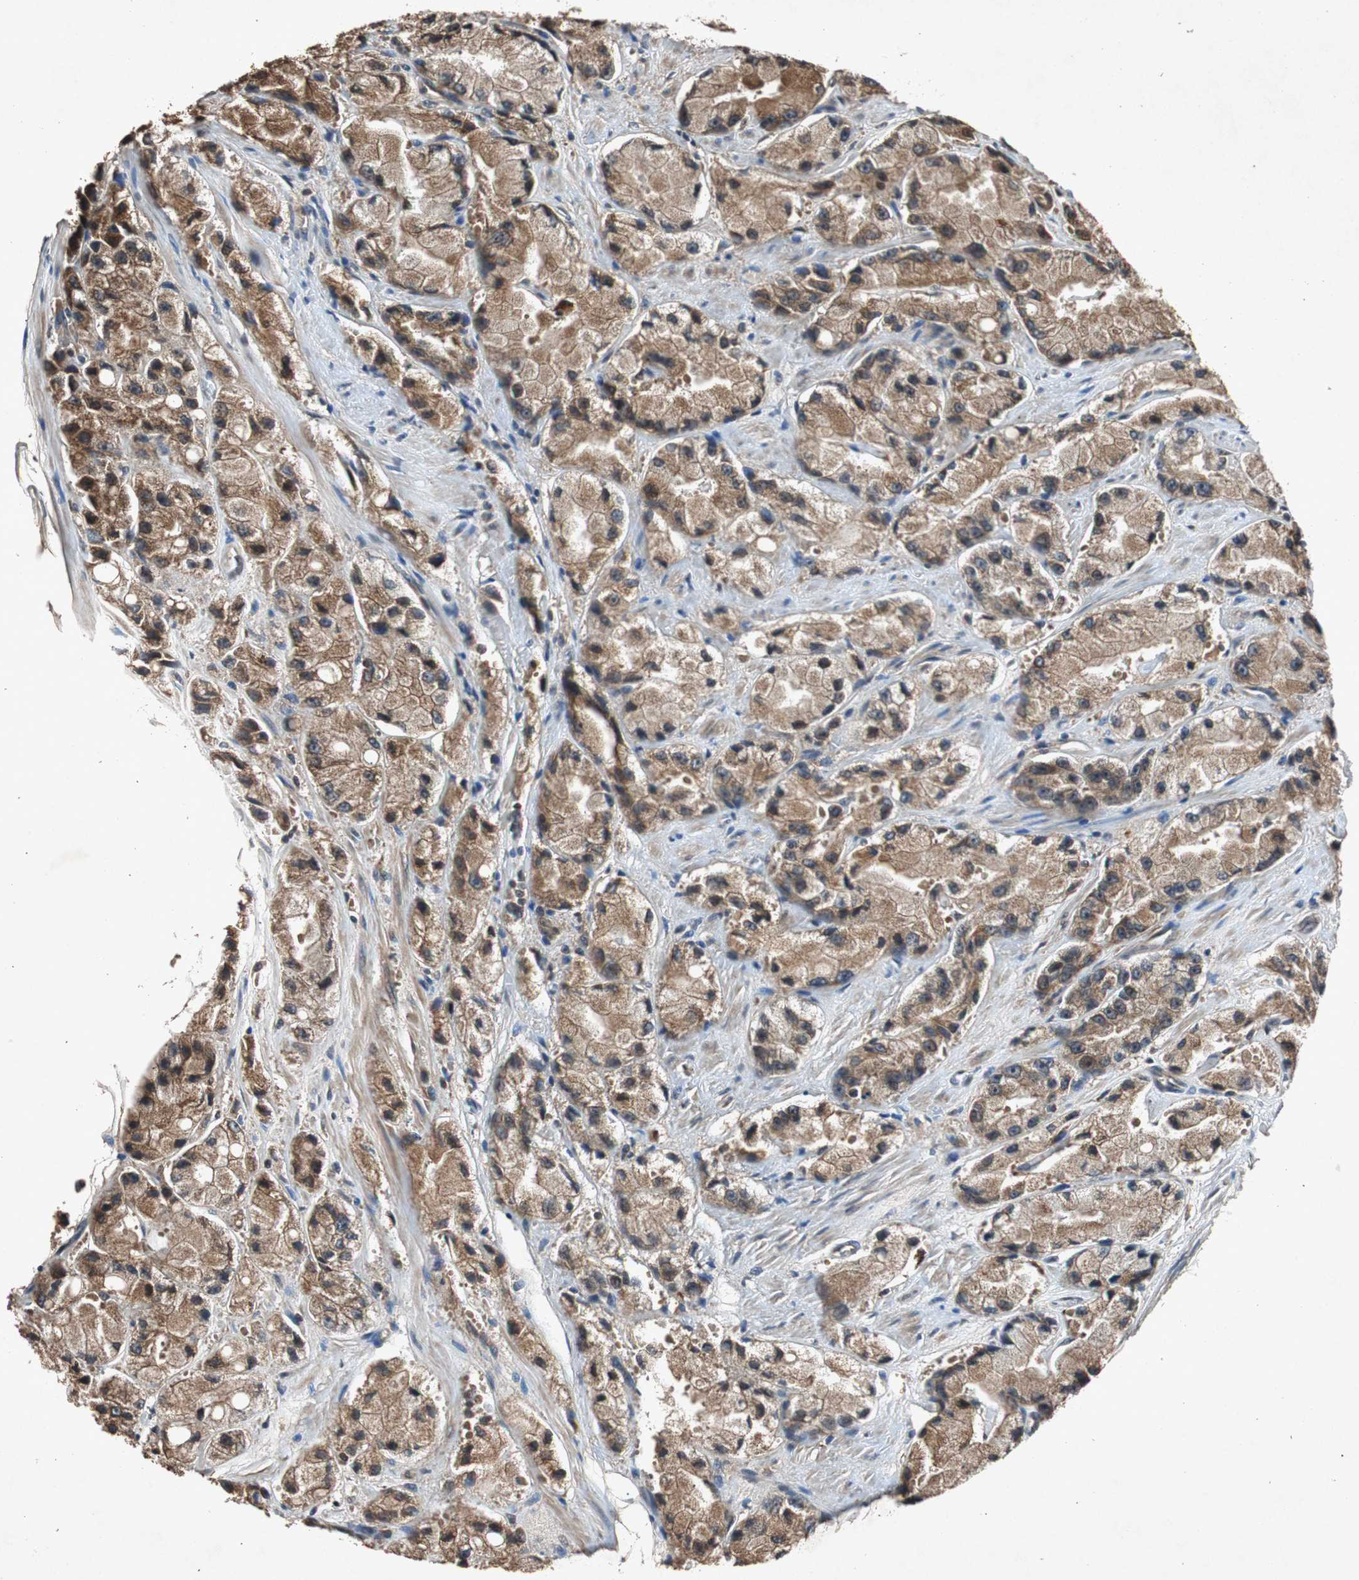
{"staining": {"intensity": "moderate", "quantity": ">75%", "location": "cytoplasmic/membranous"}, "tissue": "prostate cancer", "cell_type": "Tumor cells", "image_type": "cancer", "snomed": [{"axis": "morphology", "description": "Adenocarcinoma, High grade"}, {"axis": "topography", "description": "Prostate"}], "caption": "High-power microscopy captured an immunohistochemistry photomicrograph of prostate adenocarcinoma (high-grade), revealing moderate cytoplasmic/membranous positivity in about >75% of tumor cells. Nuclei are stained in blue.", "gene": "SLIT2", "patient": {"sex": "male", "age": 58}}